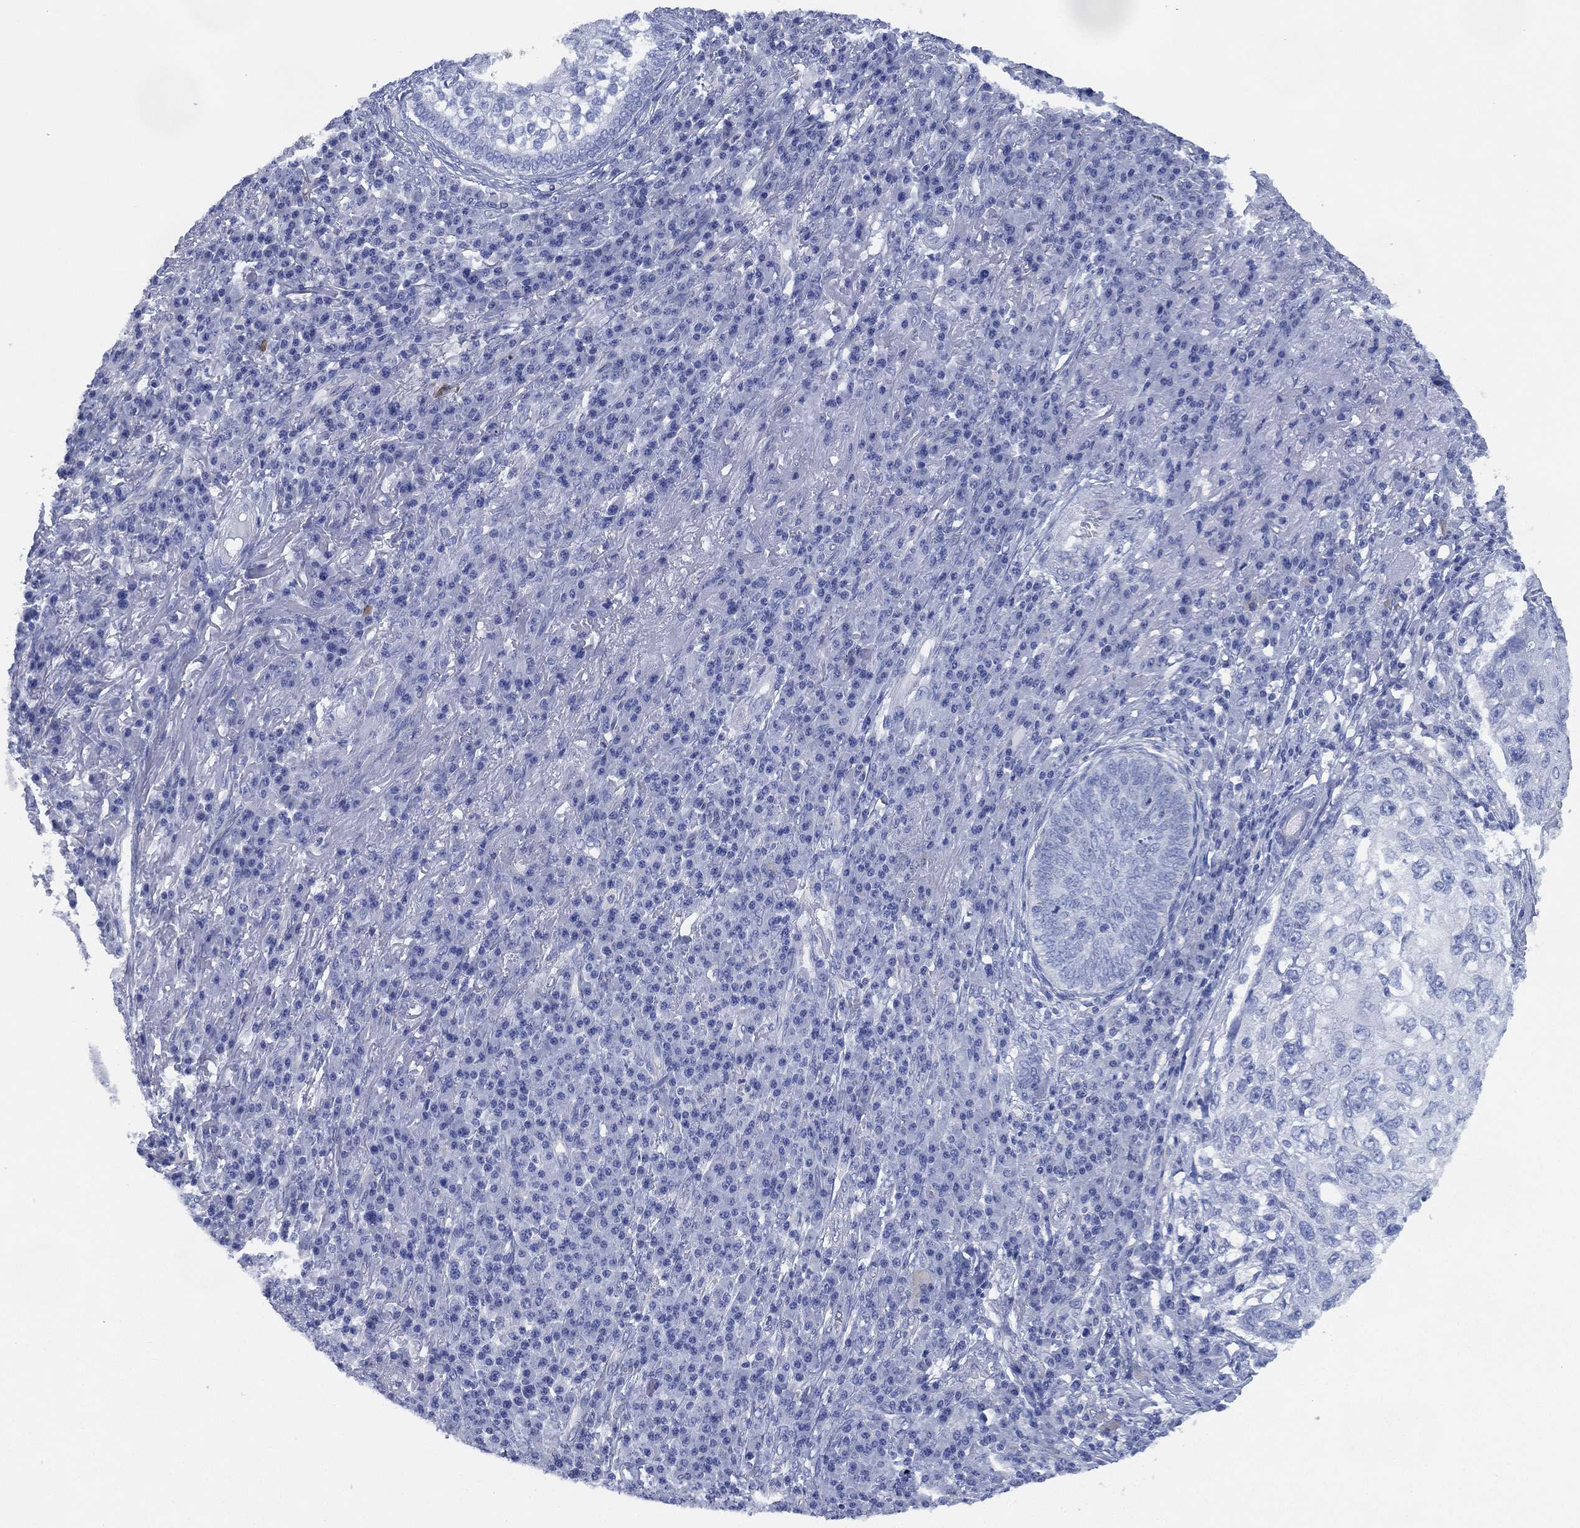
{"staining": {"intensity": "negative", "quantity": "none", "location": "none"}, "tissue": "skin cancer", "cell_type": "Tumor cells", "image_type": "cancer", "snomed": [{"axis": "morphology", "description": "Squamous cell carcinoma, NOS"}, {"axis": "topography", "description": "Skin"}], "caption": "Immunohistochemical staining of human skin squamous cell carcinoma demonstrates no significant staining in tumor cells. The staining was performed using DAB (3,3'-diaminobenzidine) to visualize the protein expression in brown, while the nuclei were stained in blue with hematoxylin (Magnification: 20x).", "gene": "CCDC70", "patient": {"sex": "male", "age": 92}}